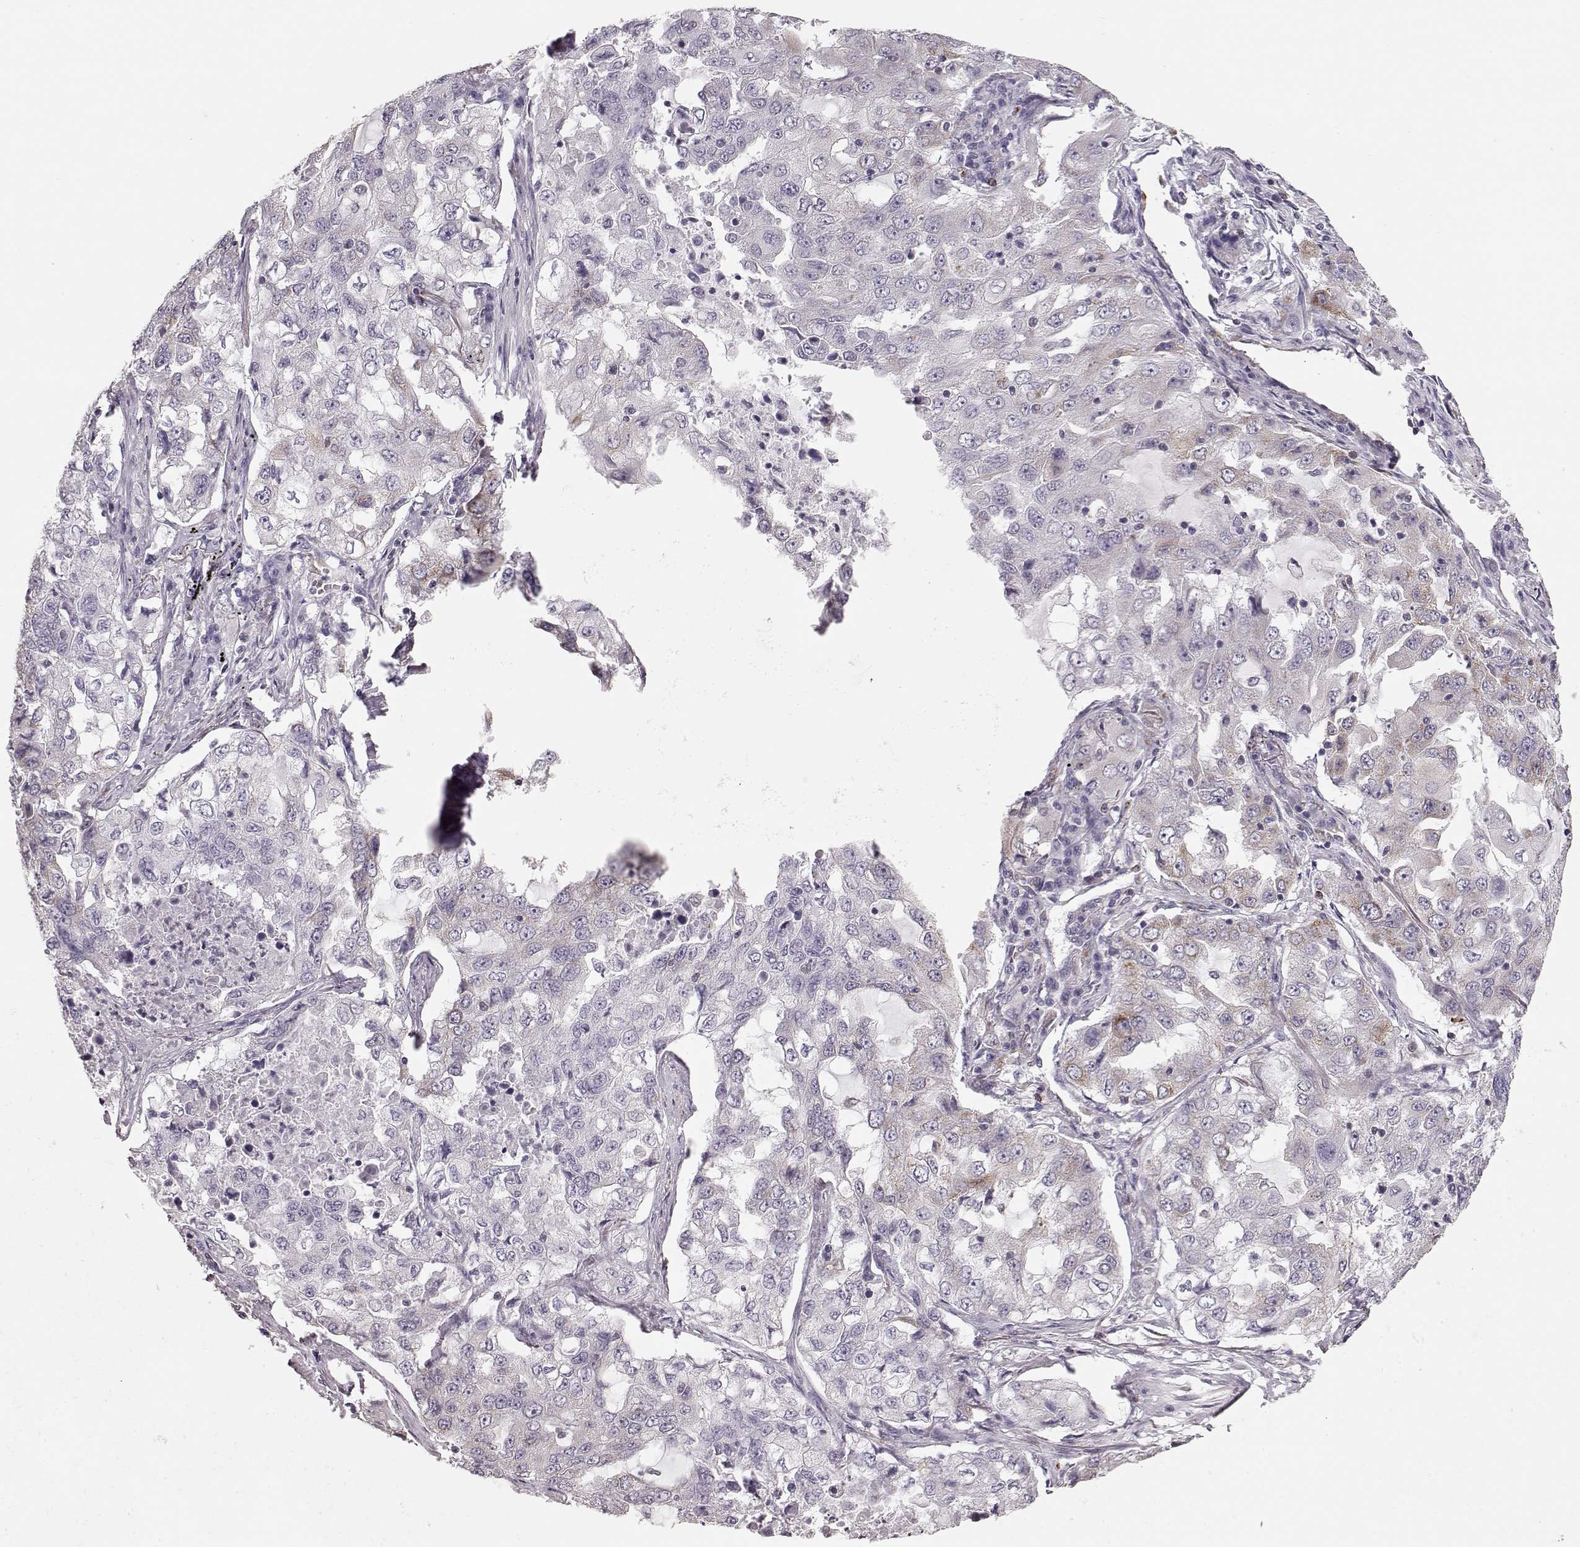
{"staining": {"intensity": "negative", "quantity": "none", "location": "none"}, "tissue": "lung cancer", "cell_type": "Tumor cells", "image_type": "cancer", "snomed": [{"axis": "morphology", "description": "Adenocarcinoma, NOS"}, {"axis": "topography", "description": "Lung"}], "caption": "This is a image of IHC staining of lung adenocarcinoma, which shows no staining in tumor cells.", "gene": "ELOVL5", "patient": {"sex": "female", "age": 61}}